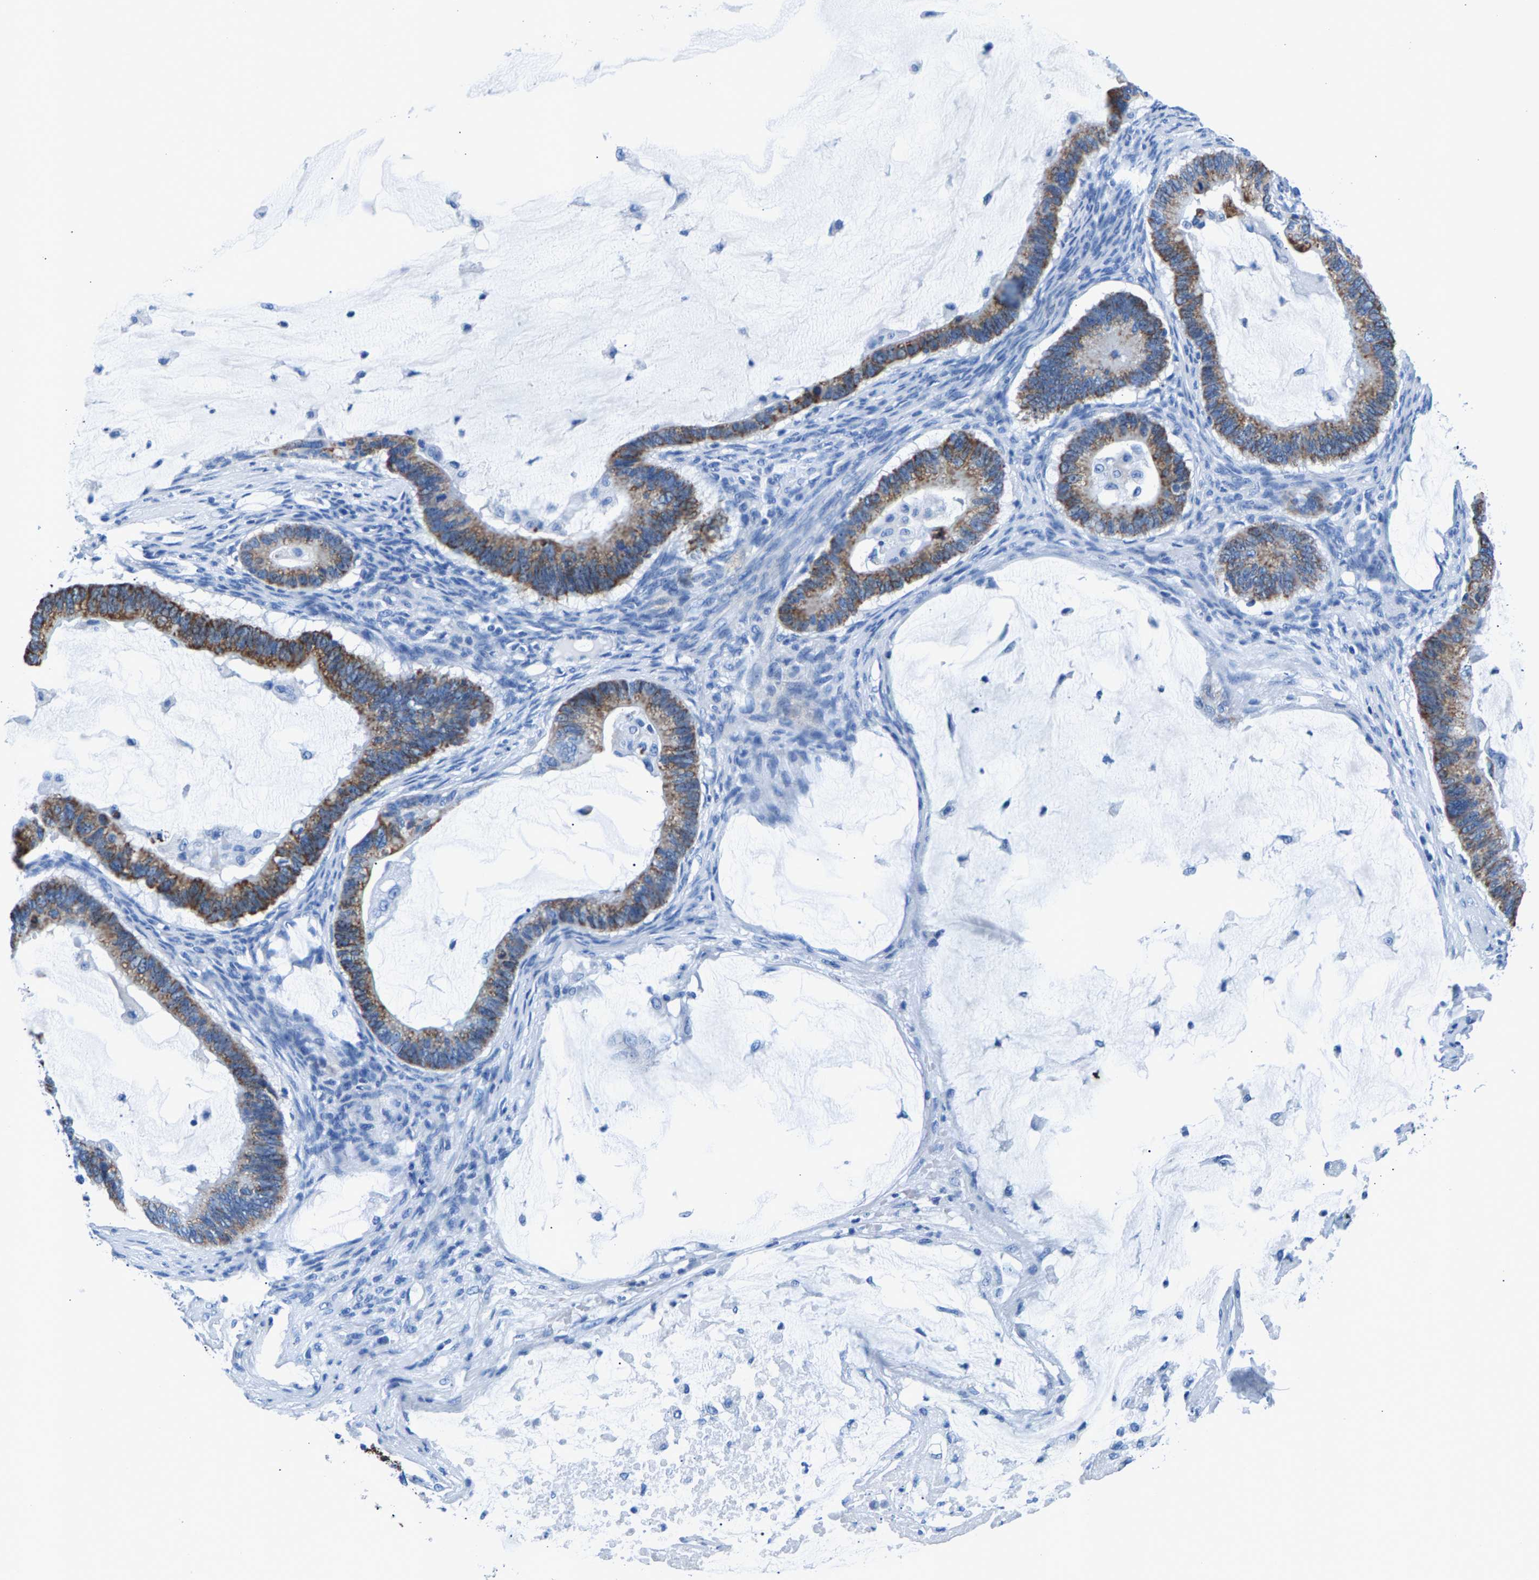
{"staining": {"intensity": "strong", "quantity": ">75%", "location": "cytoplasmic/membranous"}, "tissue": "ovarian cancer", "cell_type": "Tumor cells", "image_type": "cancer", "snomed": [{"axis": "morphology", "description": "Cystadenocarcinoma, mucinous, NOS"}, {"axis": "topography", "description": "Ovary"}], "caption": "Human mucinous cystadenocarcinoma (ovarian) stained with a protein marker shows strong staining in tumor cells.", "gene": "CPS1", "patient": {"sex": "female", "age": 61}}